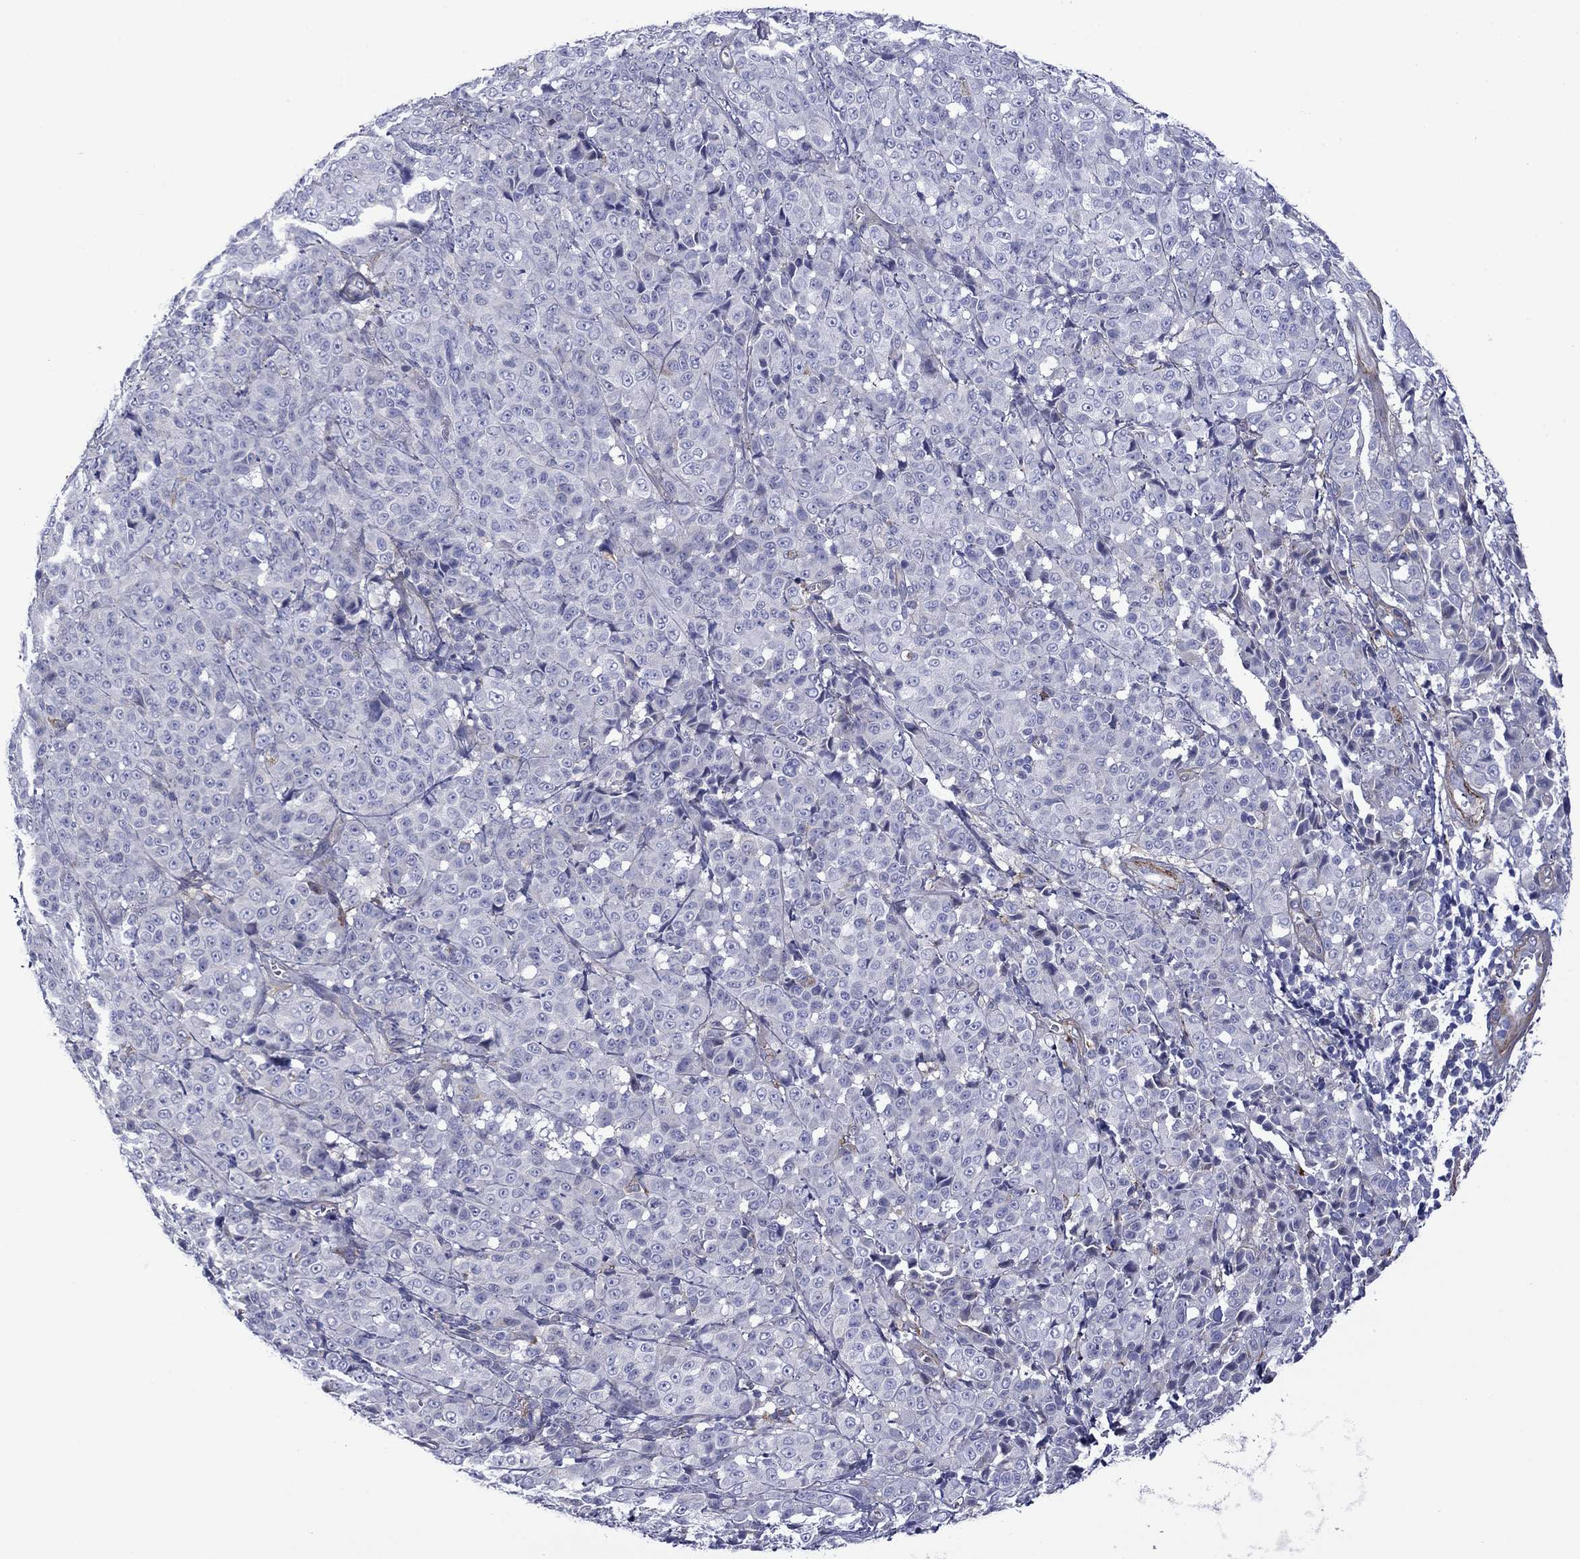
{"staining": {"intensity": "negative", "quantity": "none", "location": "none"}, "tissue": "melanoma", "cell_type": "Tumor cells", "image_type": "cancer", "snomed": [{"axis": "morphology", "description": "Malignant melanoma, NOS"}, {"axis": "topography", "description": "Skin"}], "caption": "There is no significant expression in tumor cells of melanoma.", "gene": "HSPG2", "patient": {"sex": "male", "age": 89}}